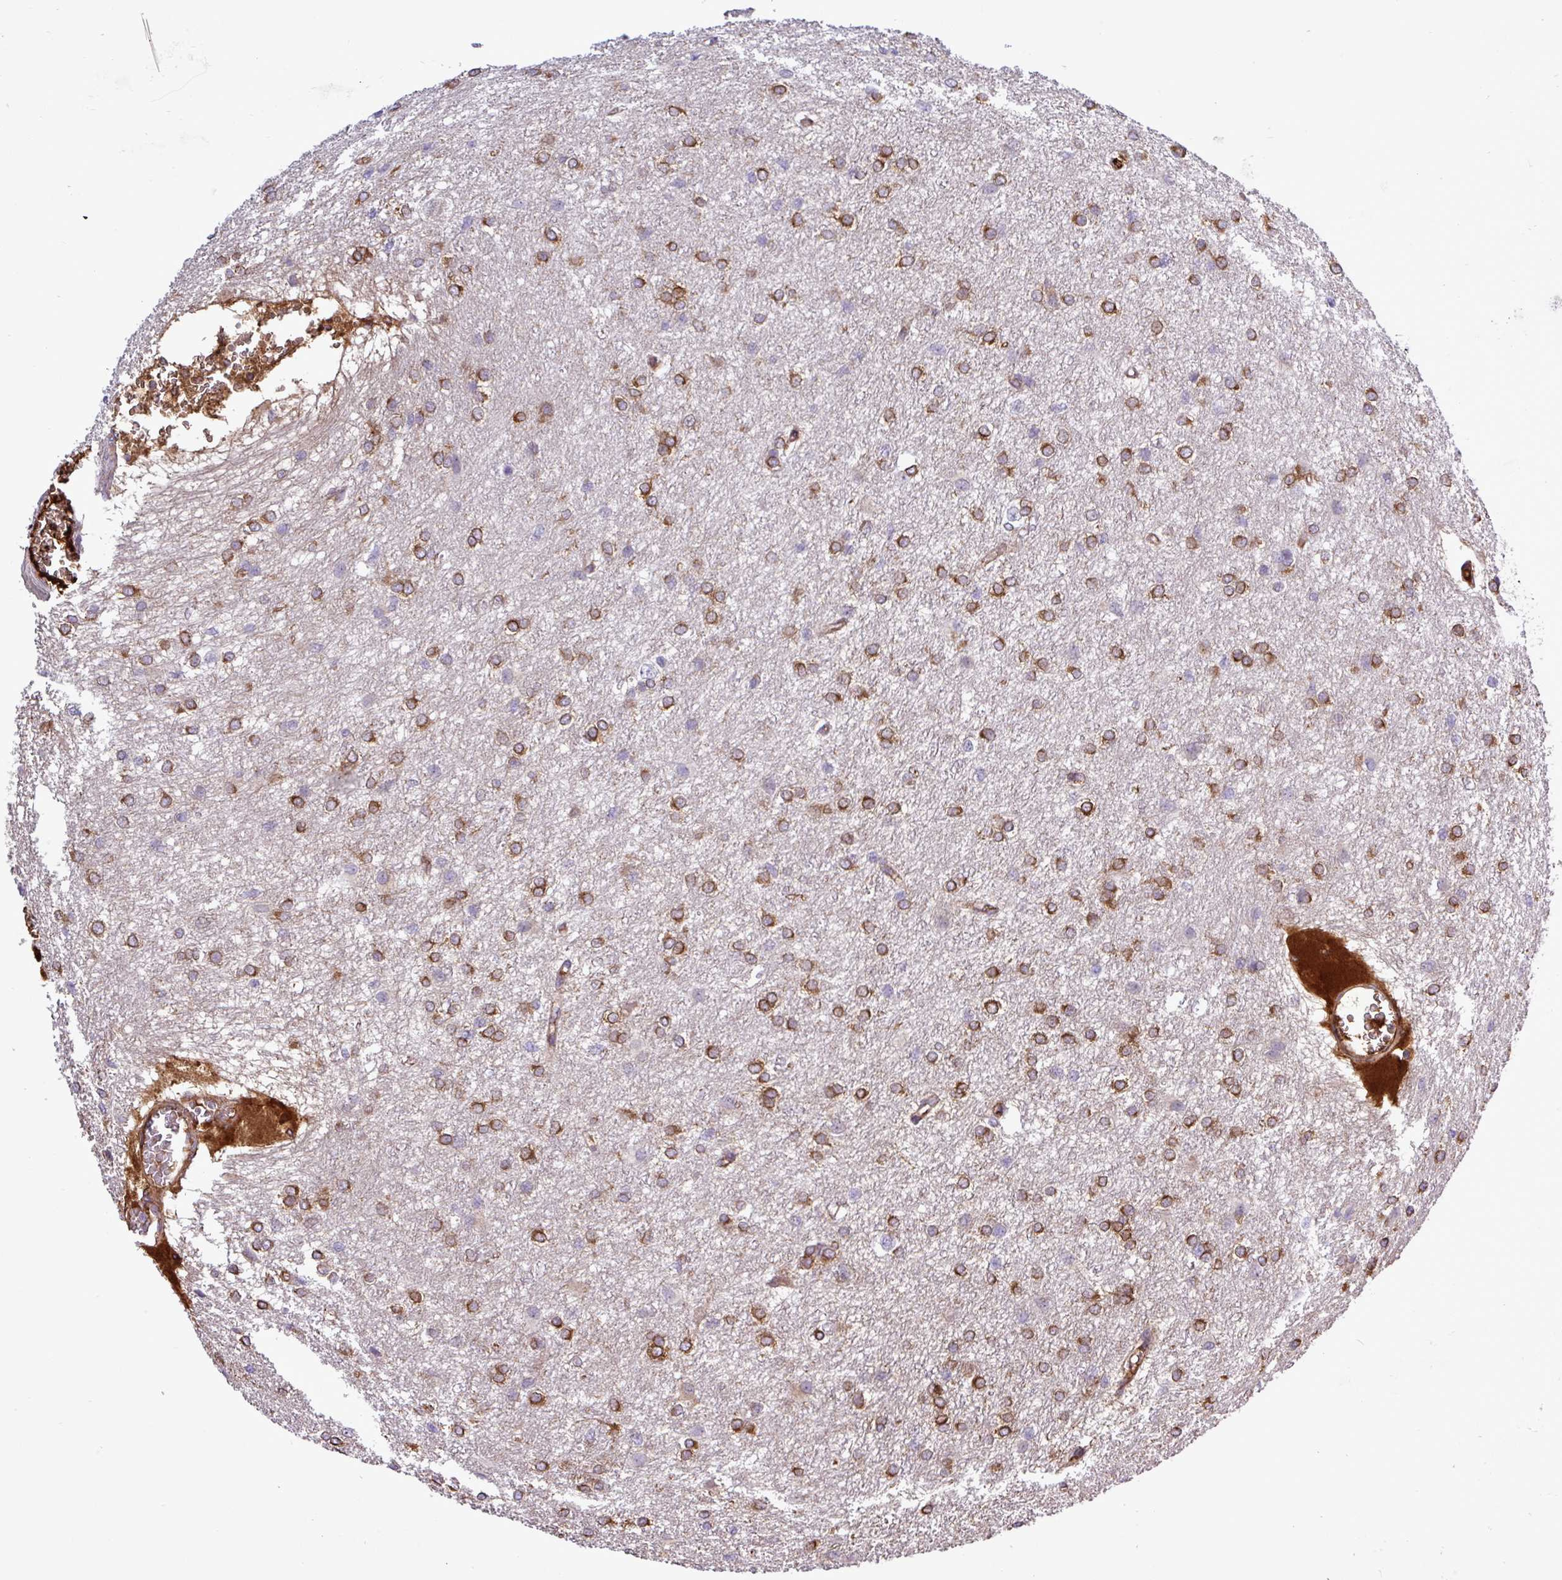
{"staining": {"intensity": "strong", "quantity": ">75%", "location": "cytoplasmic/membranous"}, "tissue": "glioma", "cell_type": "Tumor cells", "image_type": "cancer", "snomed": [{"axis": "morphology", "description": "Glioma, malignant, High grade"}, {"axis": "topography", "description": "Brain"}], "caption": "The photomicrograph shows staining of glioma, revealing strong cytoplasmic/membranous protein staining (brown color) within tumor cells.", "gene": "CWH43", "patient": {"sex": "female", "age": 50}}